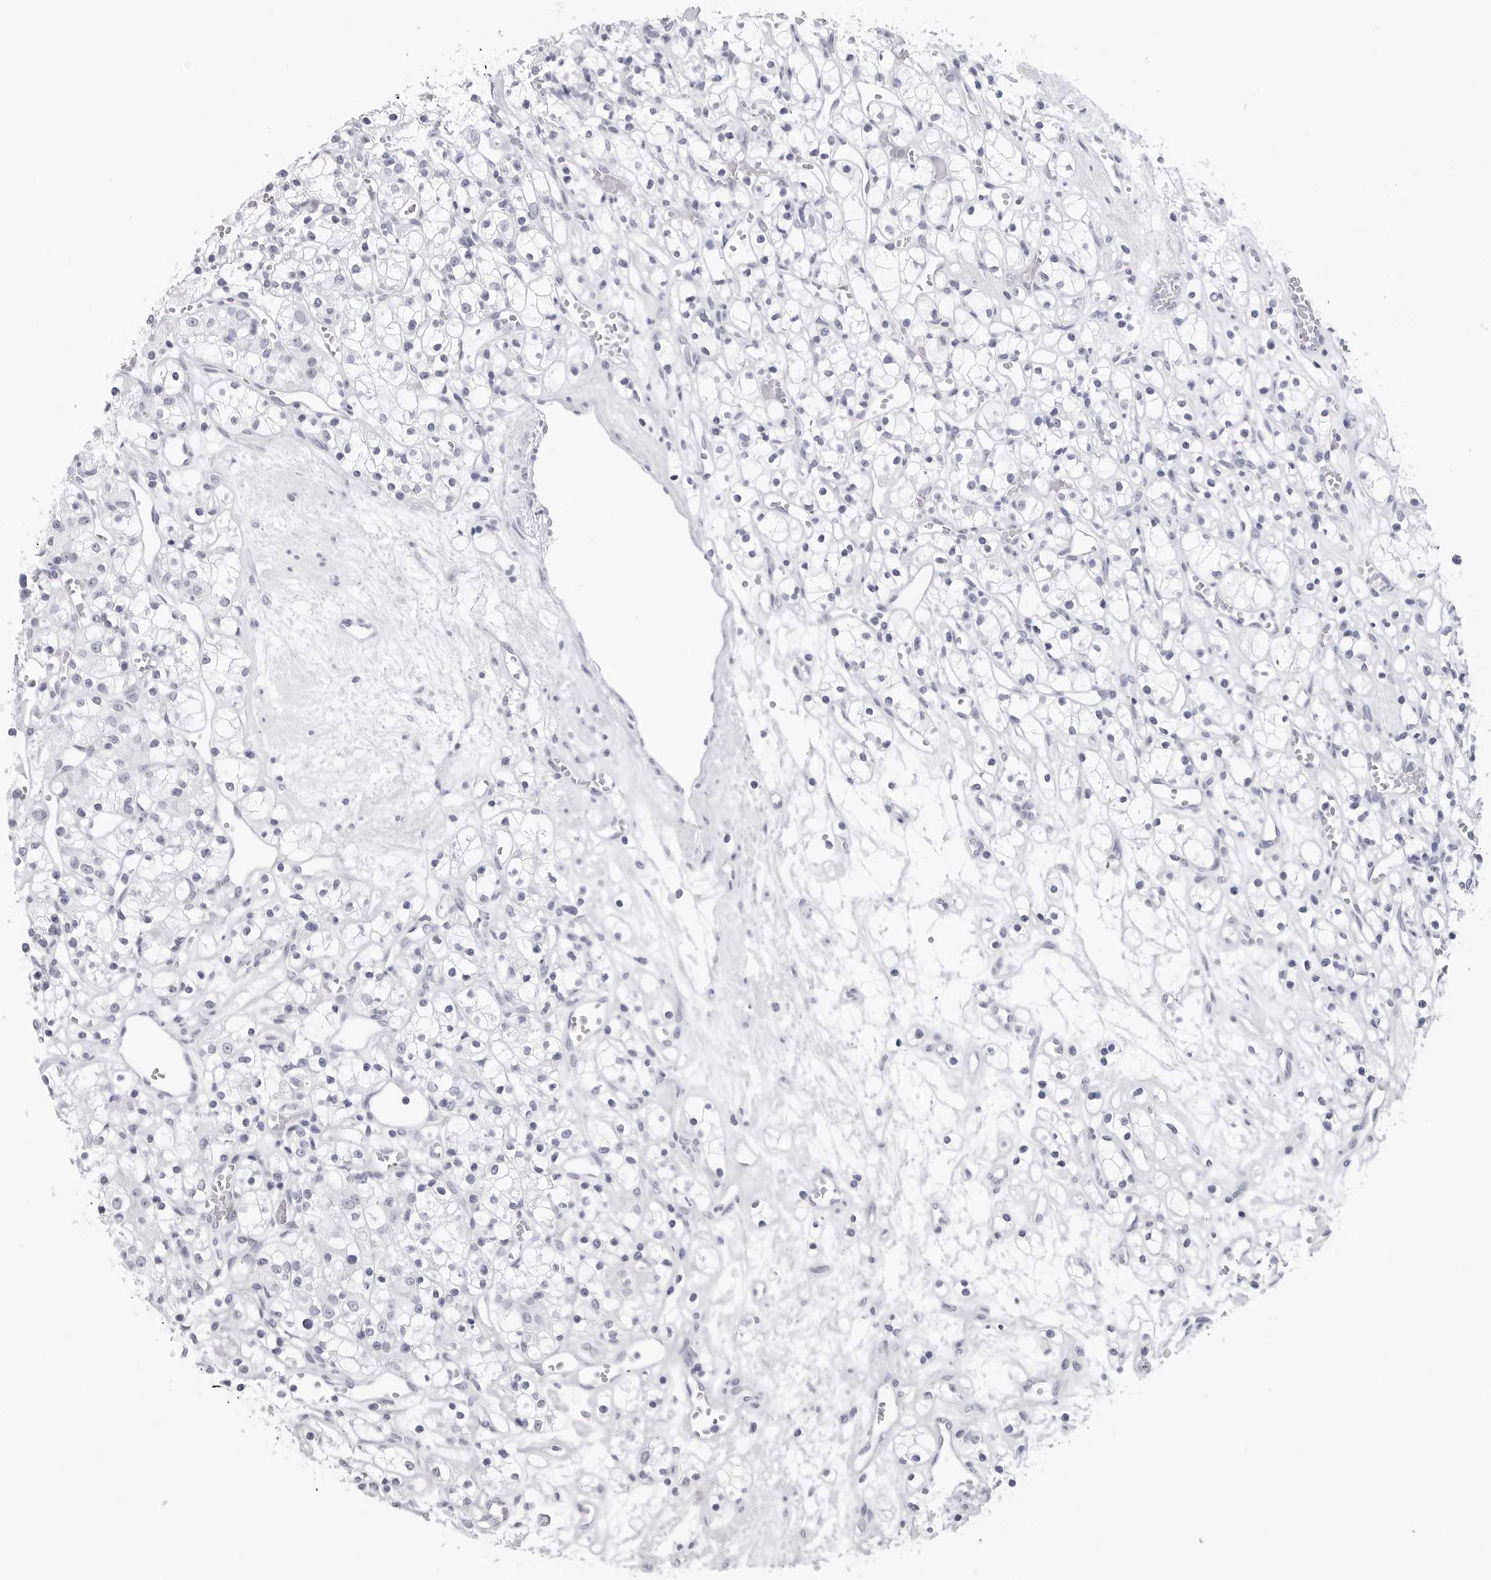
{"staining": {"intensity": "negative", "quantity": "none", "location": "none"}, "tissue": "renal cancer", "cell_type": "Tumor cells", "image_type": "cancer", "snomed": [{"axis": "morphology", "description": "Adenocarcinoma, NOS"}, {"axis": "topography", "description": "Kidney"}], "caption": "Immunohistochemical staining of adenocarcinoma (renal) demonstrates no significant staining in tumor cells.", "gene": "CST2", "patient": {"sex": "female", "age": 59}}